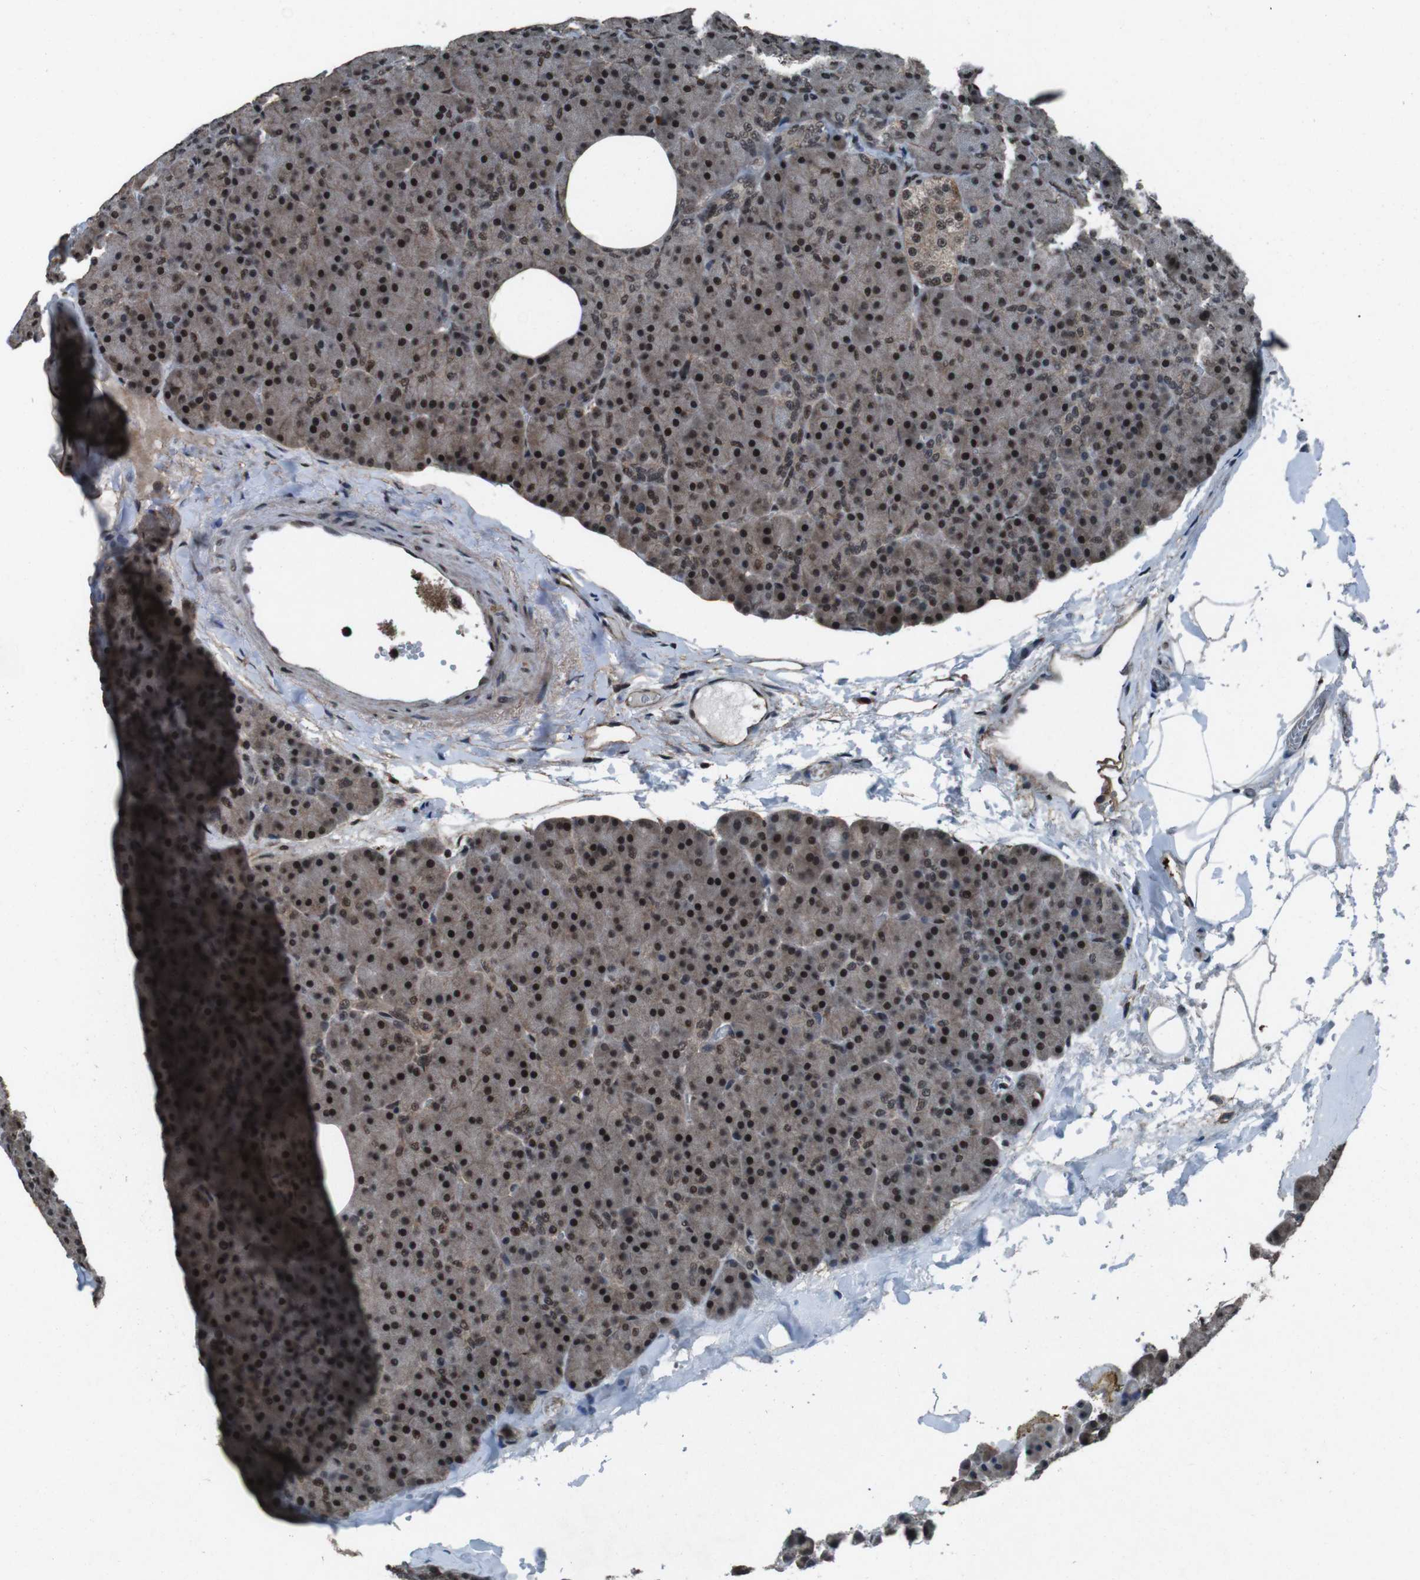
{"staining": {"intensity": "strong", "quantity": ">75%", "location": "nuclear"}, "tissue": "pancreas", "cell_type": "Exocrine glandular cells", "image_type": "normal", "snomed": [{"axis": "morphology", "description": "Normal tissue, NOS"}, {"axis": "topography", "description": "Pancreas"}], "caption": "Protein staining by IHC reveals strong nuclear positivity in approximately >75% of exocrine glandular cells in unremarkable pancreas.", "gene": "NR4A2", "patient": {"sex": "female", "age": 35}}